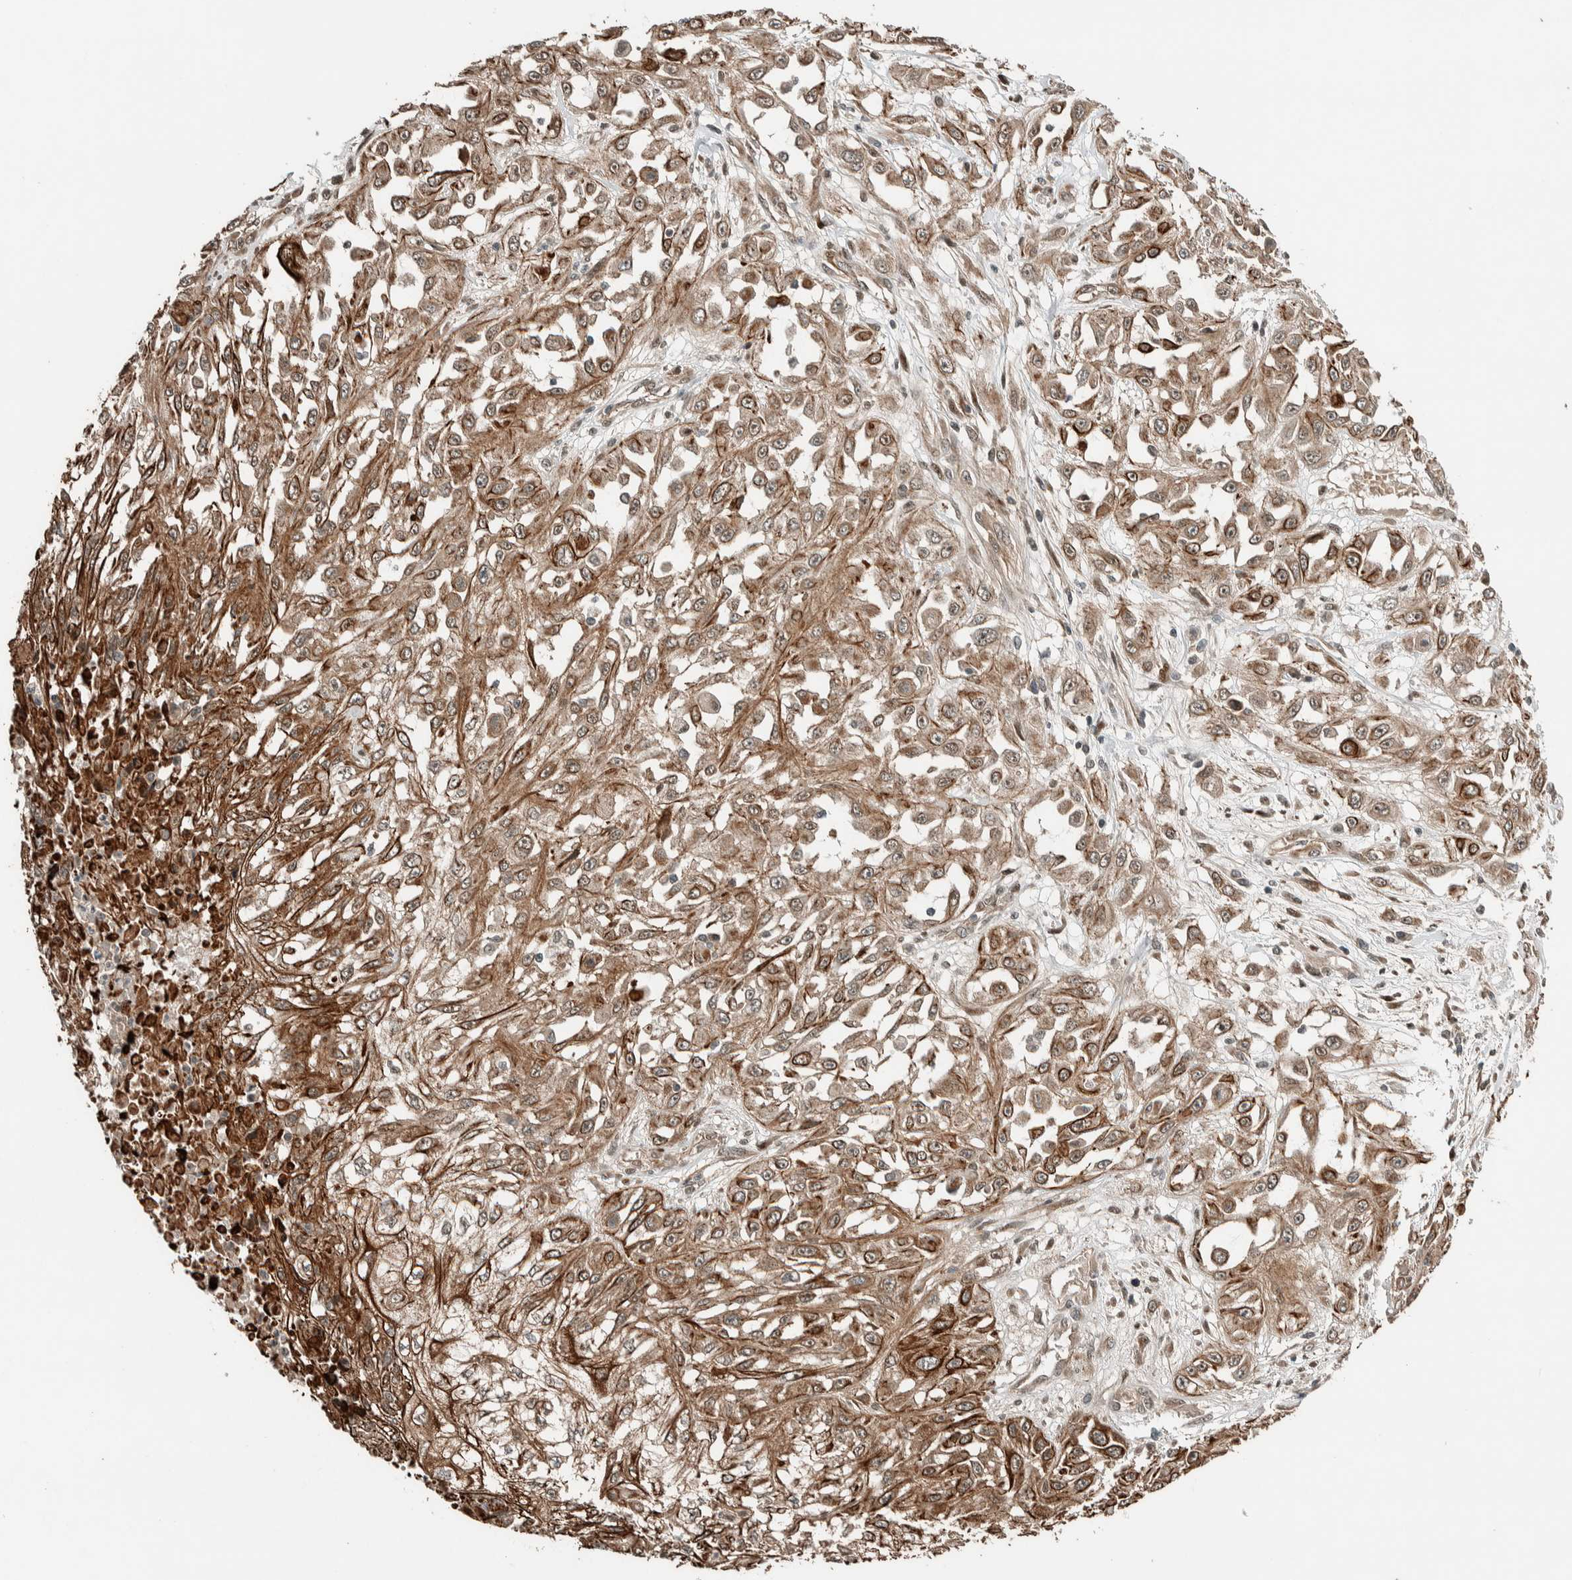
{"staining": {"intensity": "moderate", "quantity": ">75%", "location": "cytoplasmic/membranous"}, "tissue": "skin cancer", "cell_type": "Tumor cells", "image_type": "cancer", "snomed": [{"axis": "morphology", "description": "Squamous cell carcinoma, NOS"}, {"axis": "morphology", "description": "Squamous cell carcinoma, metastatic, NOS"}, {"axis": "topography", "description": "Skin"}, {"axis": "topography", "description": "Lymph node"}], "caption": "Protein expression analysis of skin squamous cell carcinoma shows moderate cytoplasmic/membranous staining in about >75% of tumor cells.", "gene": "STXBP4", "patient": {"sex": "male", "age": 75}}